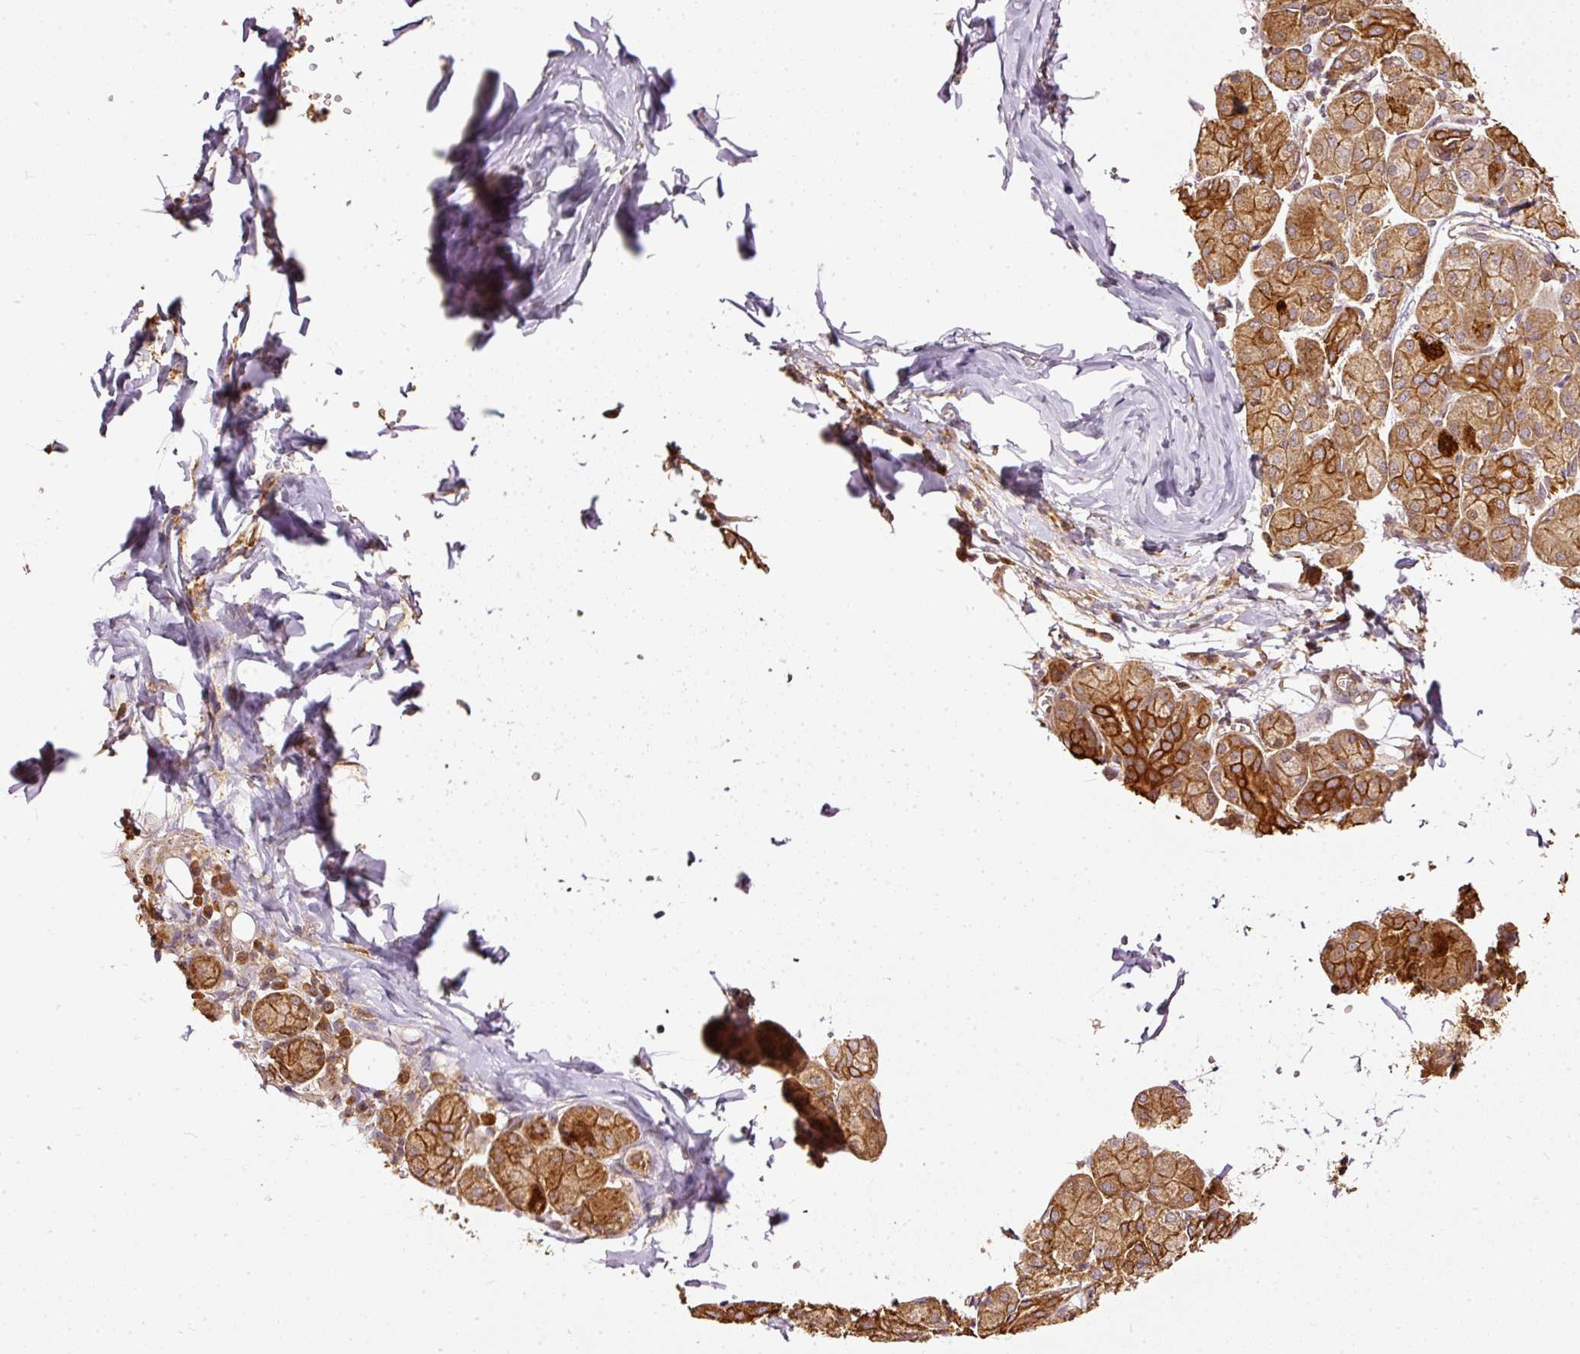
{"staining": {"intensity": "strong", "quantity": ">75%", "location": "cytoplasmic/membranous"}, "tissue": "salivary gland", "cell_type": "Glandular cells", "image_type": "normal", "snomed": [{"axis": "morphology", "description": "Normal tissue, NOS"}, {"axis": "morphology", "description": "Inflammation, NOS"}, {"axis": "topography", "description": "Lymph node"}, {"axis": "topography", "description": "Salivary gland"}], "caption": "Strong cytoplasmic/membranous staining for a protein is appreciated in about >75% of glandular cells of unremarkable salivary gland using IHC.", "gene": "MIF4GD", "patient": {"sex": "male", "age": 3}}